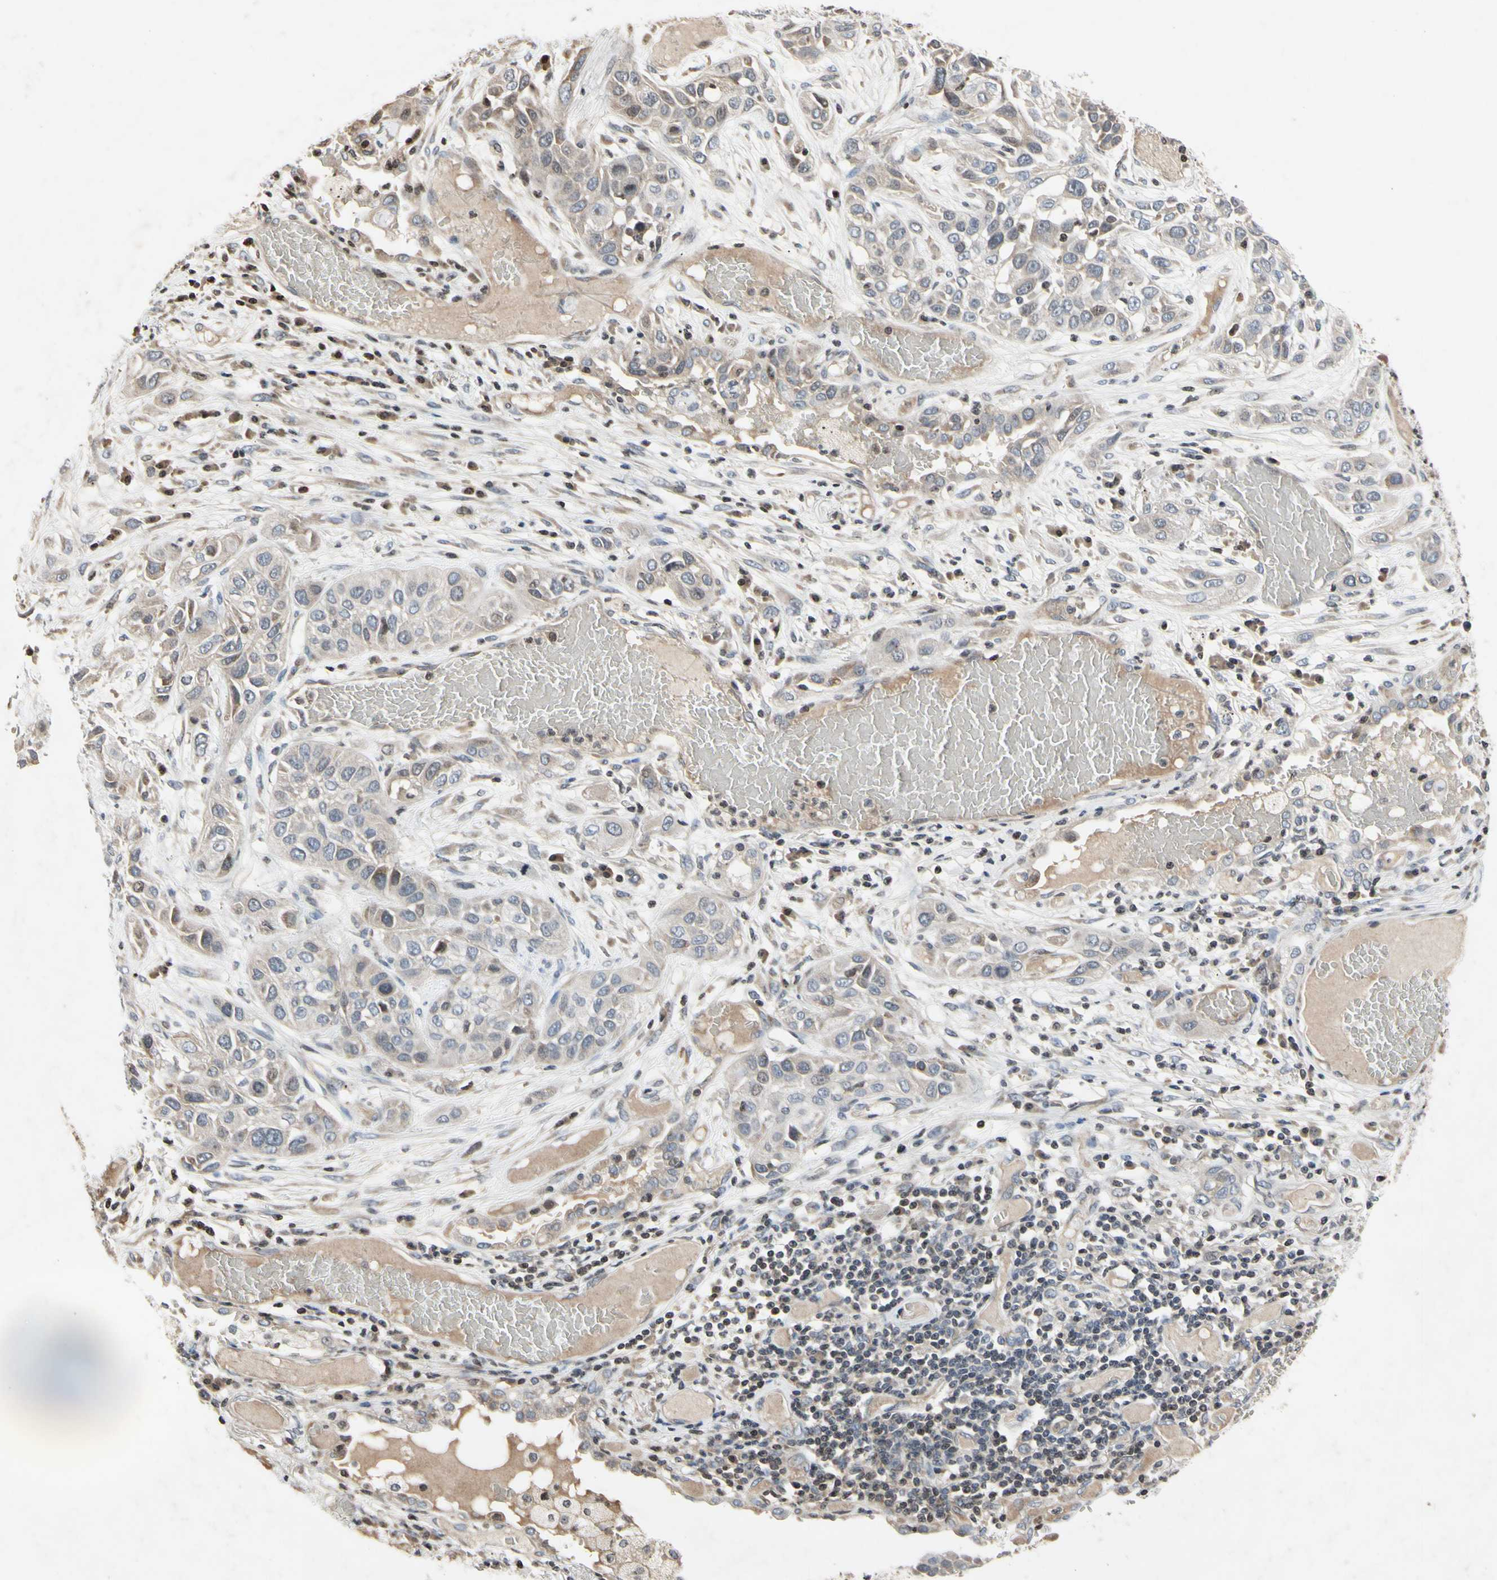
{"staining": {"intensity": "negative", "quantity": "none", "location": "none"}, "tissue": "lung cancer", "cell_type": "Tumor cells", "image_type": "cancer", "snomed": [{"axis": "morphology", "description": "Squamous cell carcinoma, NOS"}, {"axis": "topography", "description": "Lung"}], "caption": "This is an immunohistochemistry (IHC) histopathology image of lung cancer. There is no expression in tumor cells.", "gene": "ARG1", "patient": {"sex": "male", "age": 71}}